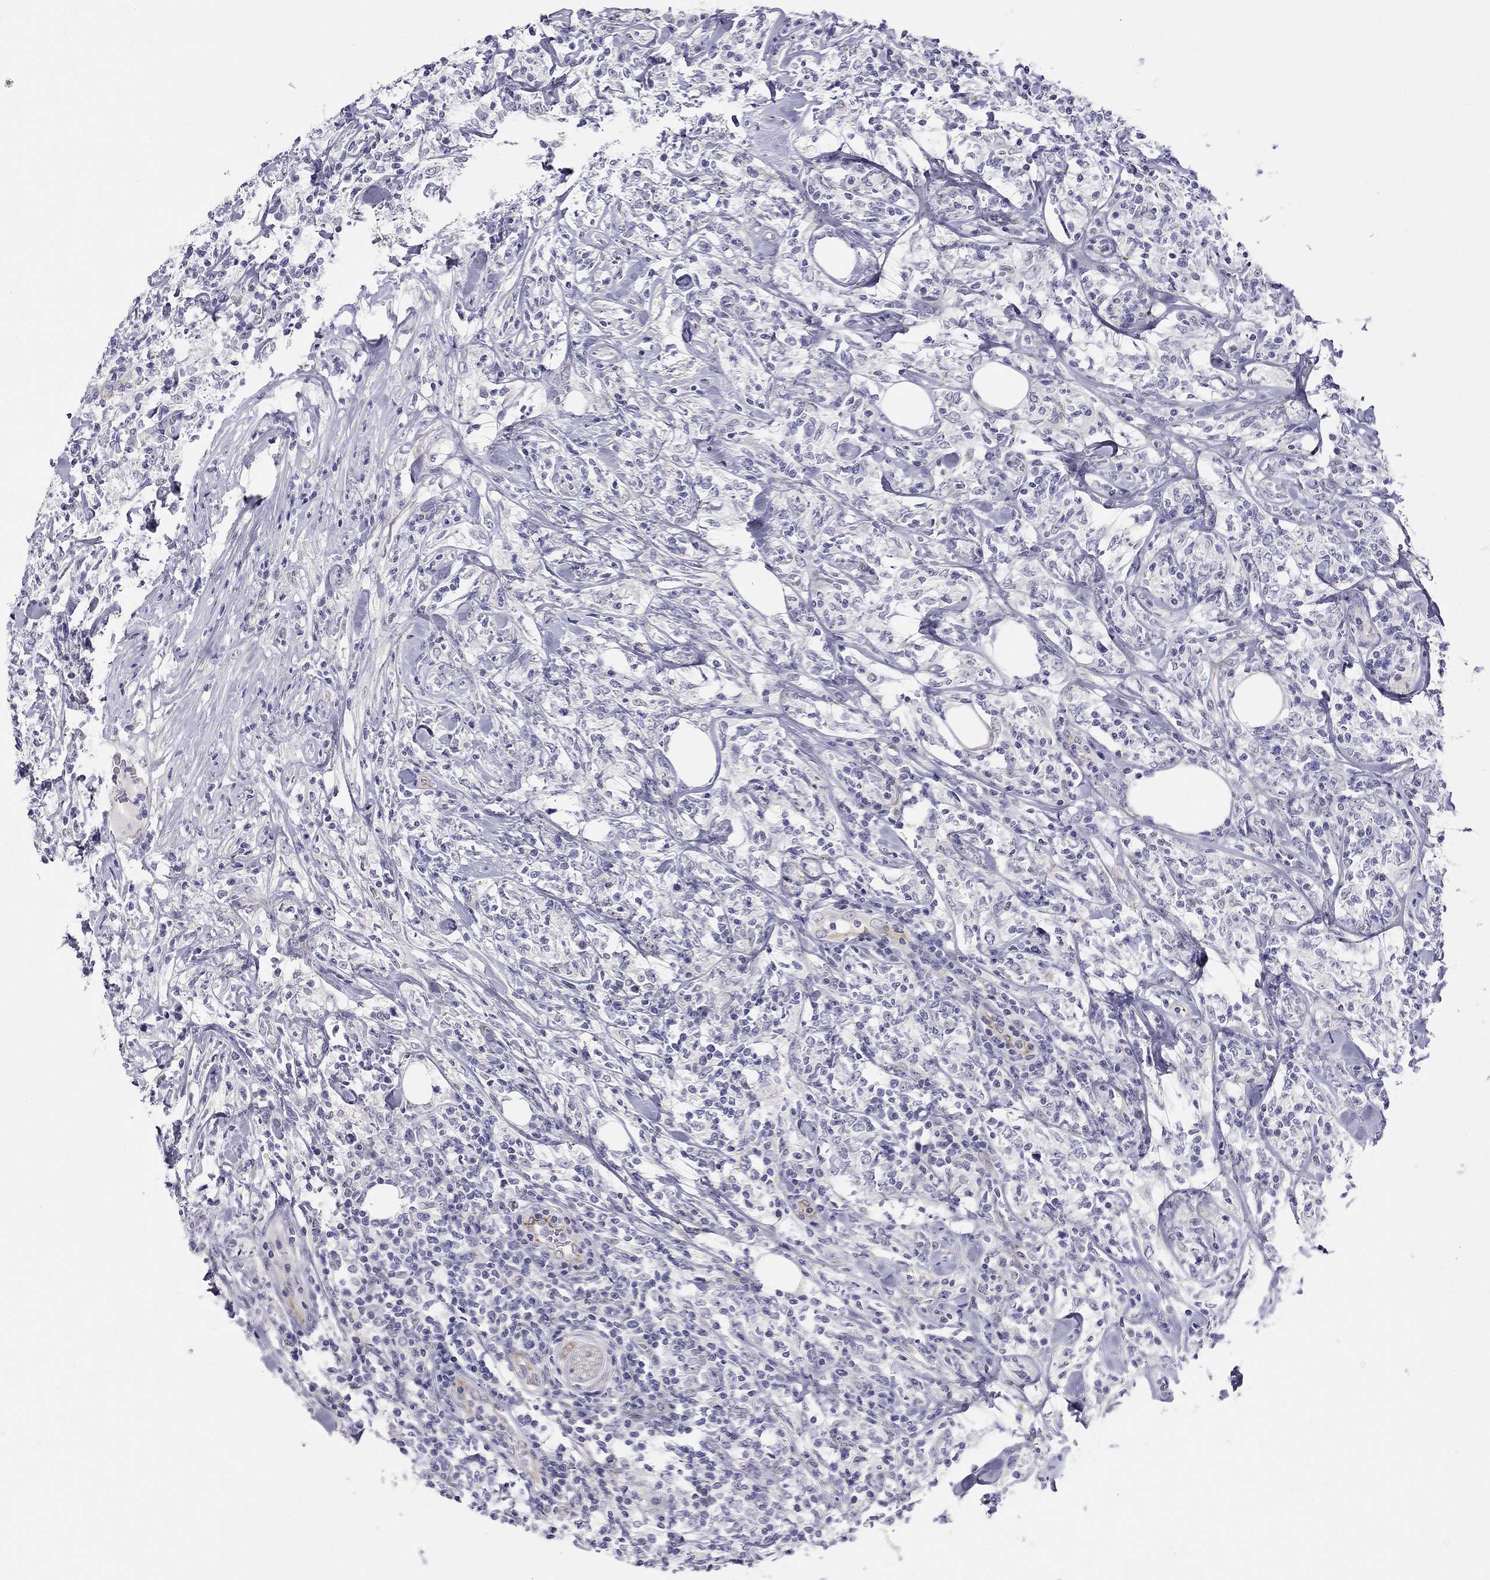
{"staining": {"intensity": "negative", "quantity": "none", "location": "none"}, "tissue": "lymphoma", "cell_type": "Tumor cells", "image_type": "cancer", "snomed": [{"axis": "morphology", "description": "Malignant lymphoma, non-Hodgkin's type, High grade"}, {"axis": "topography", "description": "Lymph node"}], "caption": "Micrograph shows no protein expression in tumor cells of lymphoma tissue.", "gene": "RTL1", "patient": {"sex": "female", "age": 84}}